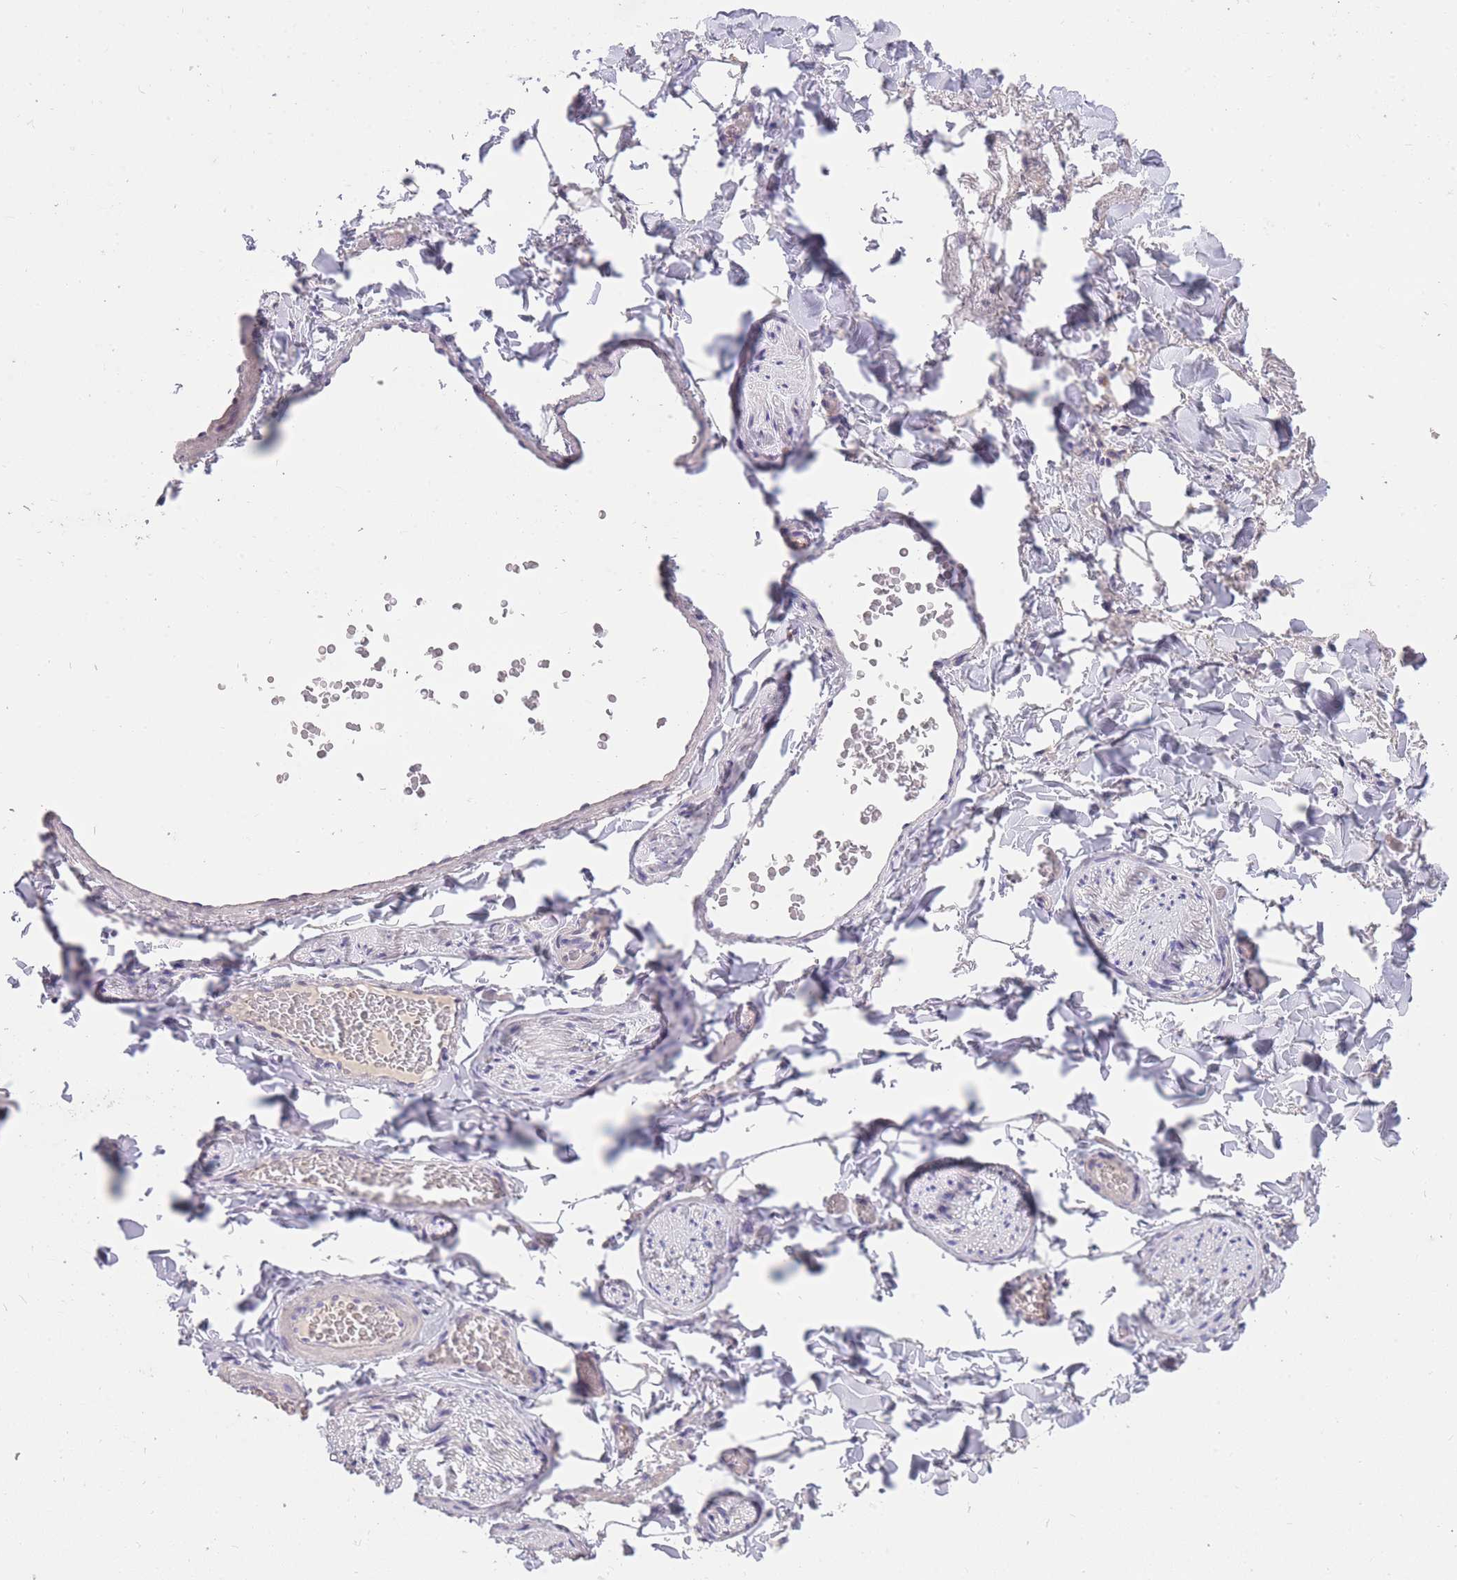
{"staining": {"intensity": "negative", "quantity": "none", "location": "none"}, "tissue": "adipose tissue", "cell_type": "Adipocytes", "image_type": "normal", "snomed": [{"axis": "morphology", "description": "Normal tissue, NOS"}, {"axis": "morphology", "description": "Carcinoma, NOS"}, {"axis": "topography", "description": "Pancreas"}, {"axis": "topography", "description": "Peripheral nerve tissue"}], "caption": "The image exhibits no staining of adipocytes in unremarkable adipose tissue. Brightfield microscopy of immunohistochemistry stained with DAB (3,3'-diaminobenzidine) (brown) and hematoxylin (blue), captured at high magnification.", "gene": "FRG2B", "patient": {"sex": "female", "age": 29}}